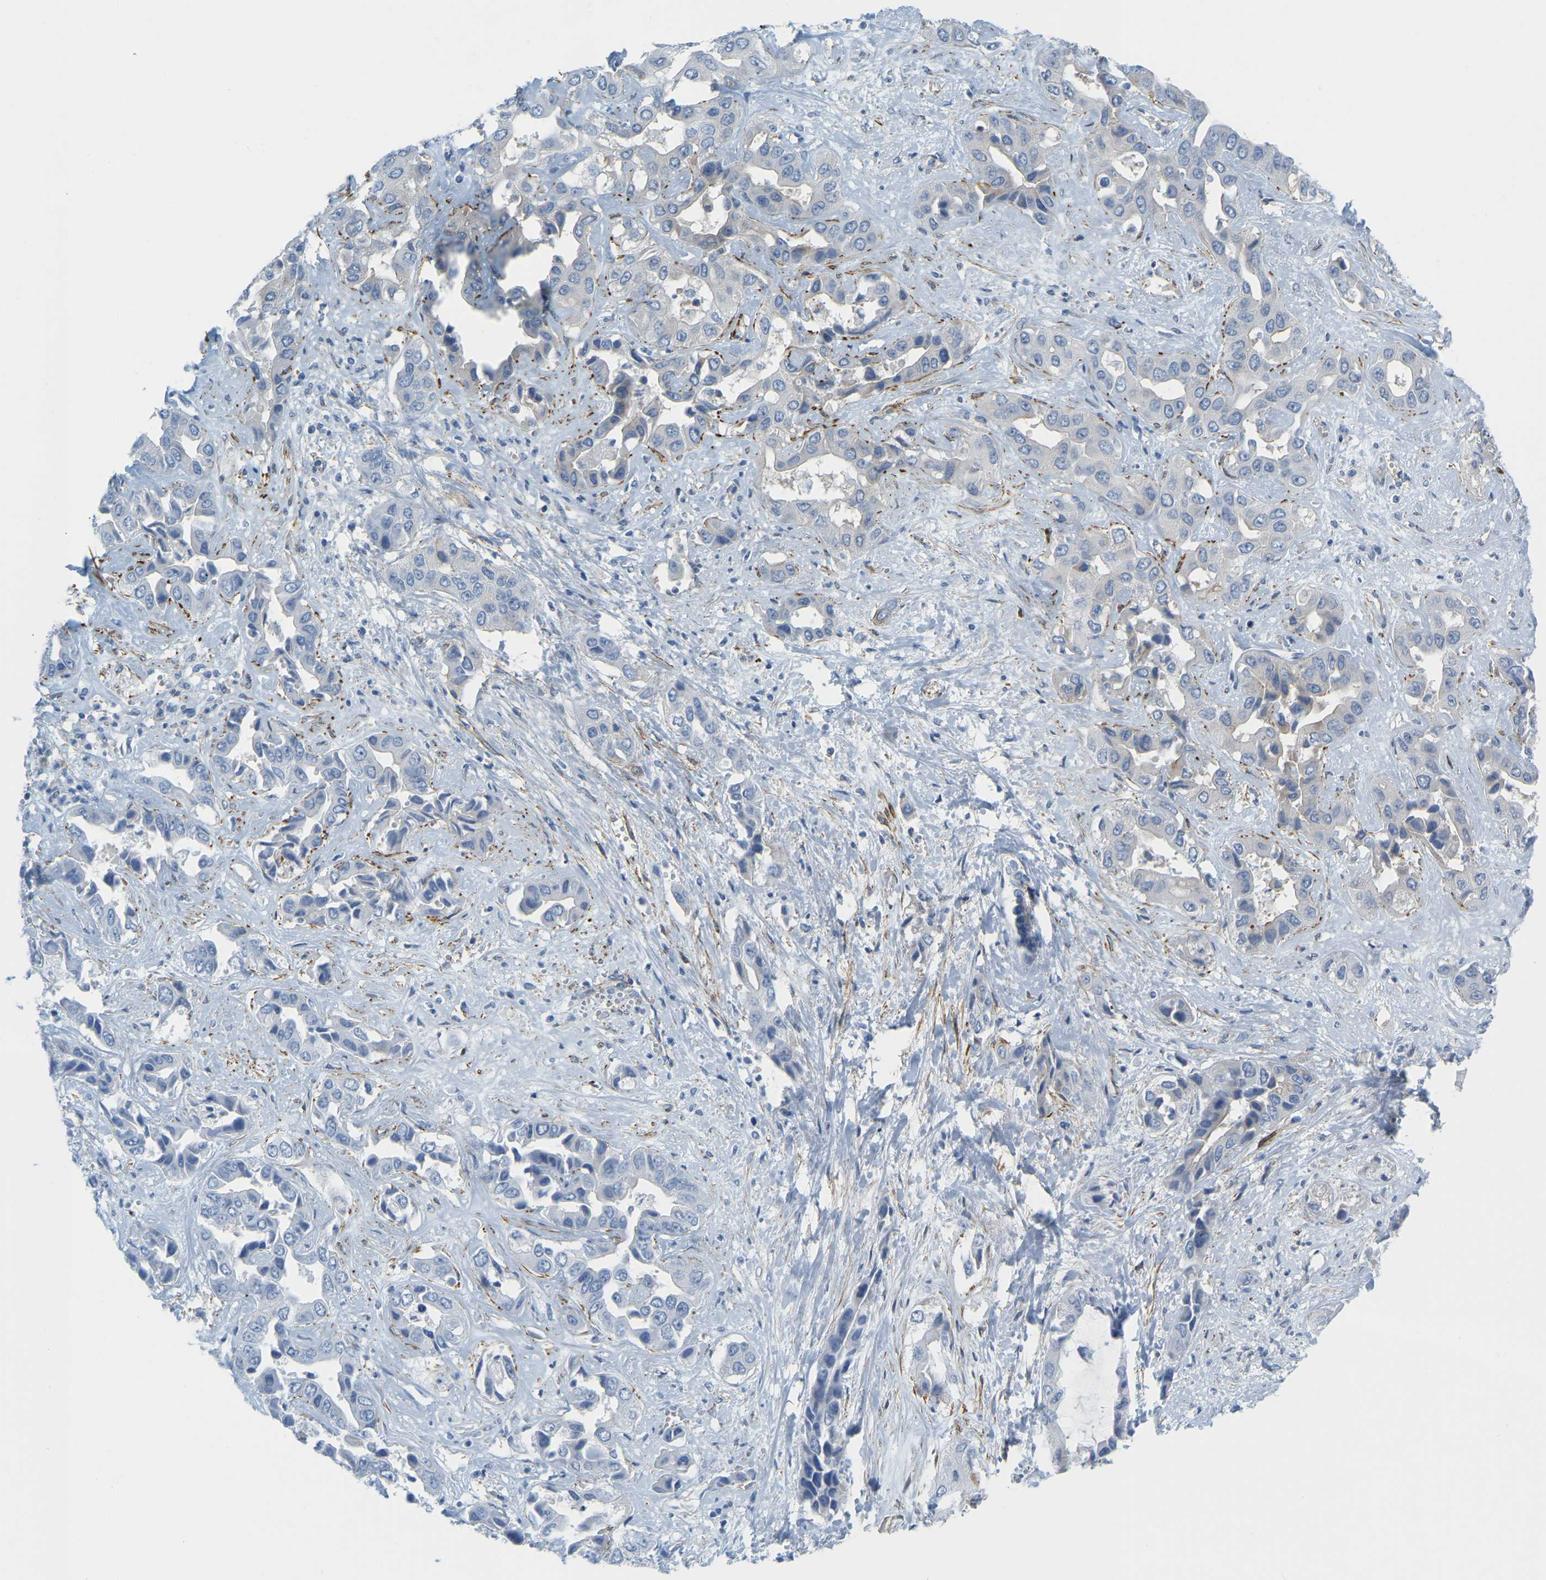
{"staining": {"intensity": "negative", "quantity": "none", "location": "none"}, "tissue": "liver cancer", "cell_type": "Tumor cells", "image_type": "cancer", "snomed": [{"axis": "morphology", "description": "Cholangiocarcinoma"}, {"axis": "topography", "description": "Liver"}], "caption": "The histopathology image exhibits no staining of tumor cells in liver cholangiocarcinoma.", "gene": "MYL3", "patient": {"sex": "female", "age": 52}}